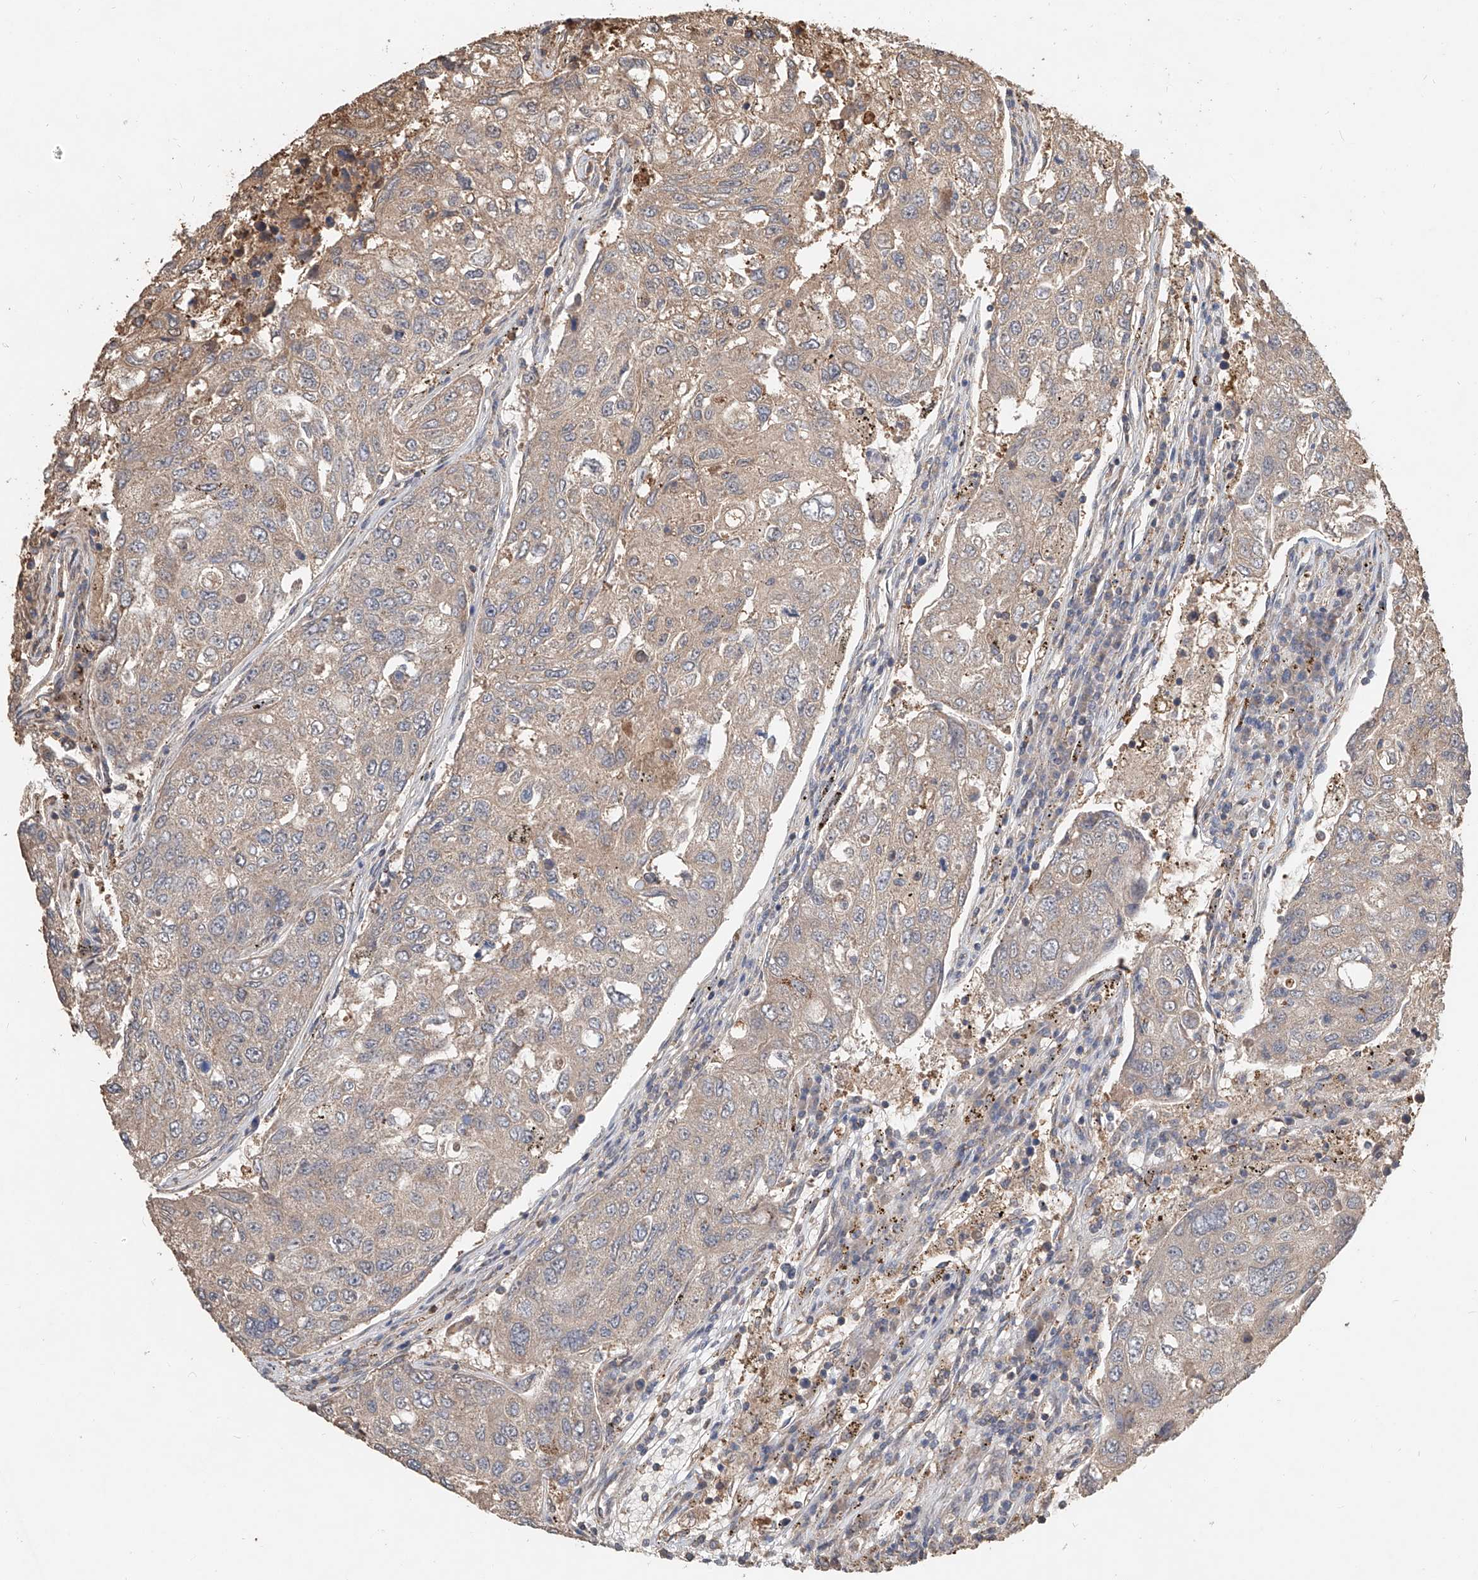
{"staining": {"intensity": "negative", "quantity": "none", "location": "none"}, "tissue": "urothelial cancer", "cell_type": "Tumor cells", "image_type": "cancer", "snomed": [{"axis": "morphology", "description": "Urothelial carcinoma, High grade"}, {"axis": "topography", "description": "Lymph node"}, {"axis": "topography", "description": "Urinary bladder"}], "caption": "DAB immunohistochemical staining of human urothelial carcinoma (high-grade) demonstrates no significant positivity in tumor cells.", "gene": "RMND1", "patient": {"sex": "male", "age": 51}}